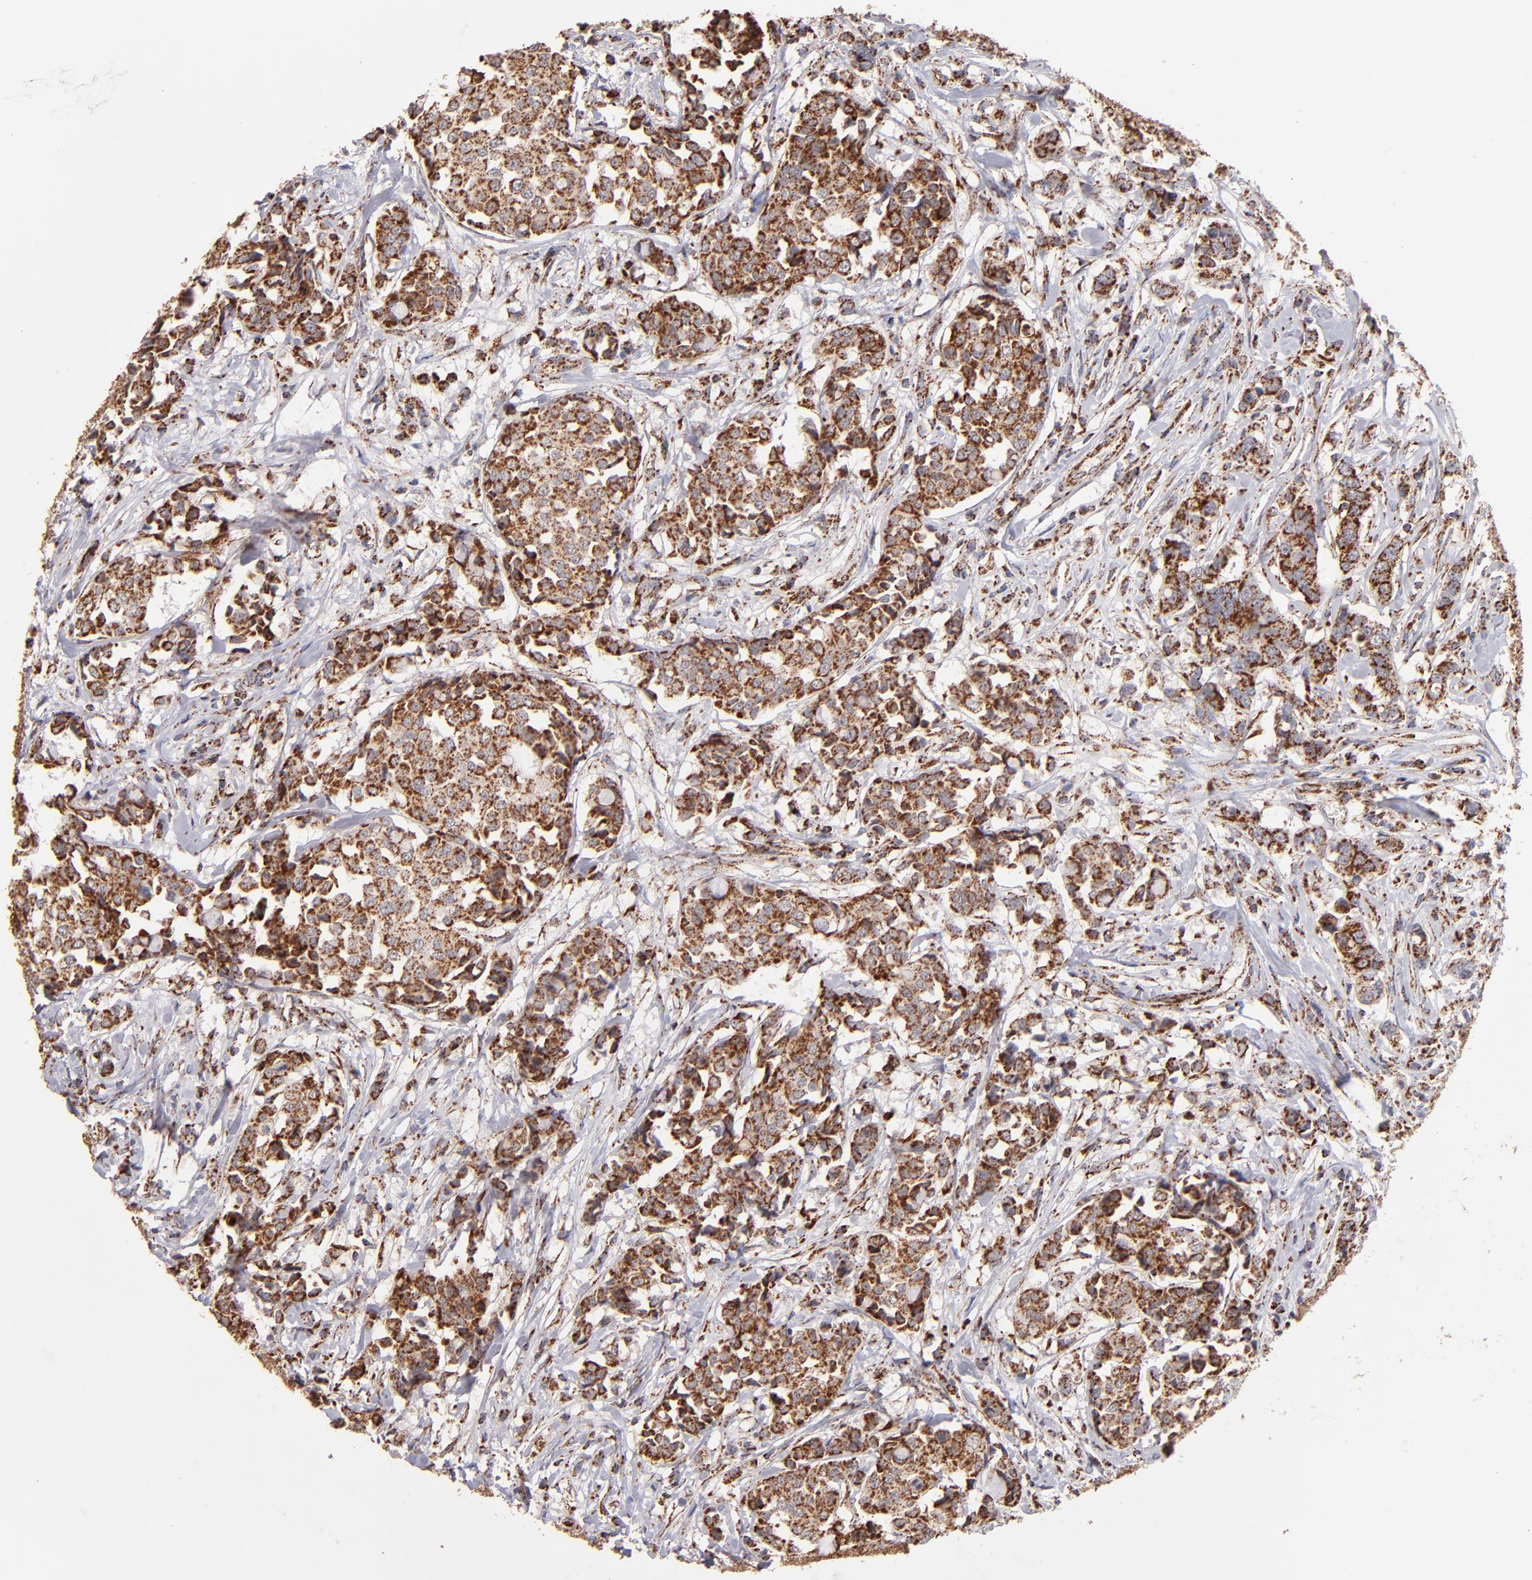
{"staining": {"intensity": "moderate", "quantity": ">75%", "location": "cytoplasmic/membranous"}, "tissue": "breast cancer", "cell_type": "Tumor cells", "image_type": "cancer", "snomed": [{"axis": "morphology", "description": "Duct carcinoma"}, {"axis": "topography", "description": "Breast"}], "caption": "Immunohistochemistry histopathology image of human breast cancer stained for a protein (brown), which demonstrates medium levels of moderate cytoplasmic/membranous staining in about >75% of tumor cells.", "gene": "DLST", "patient": {"sex": "female", "age": 27}}